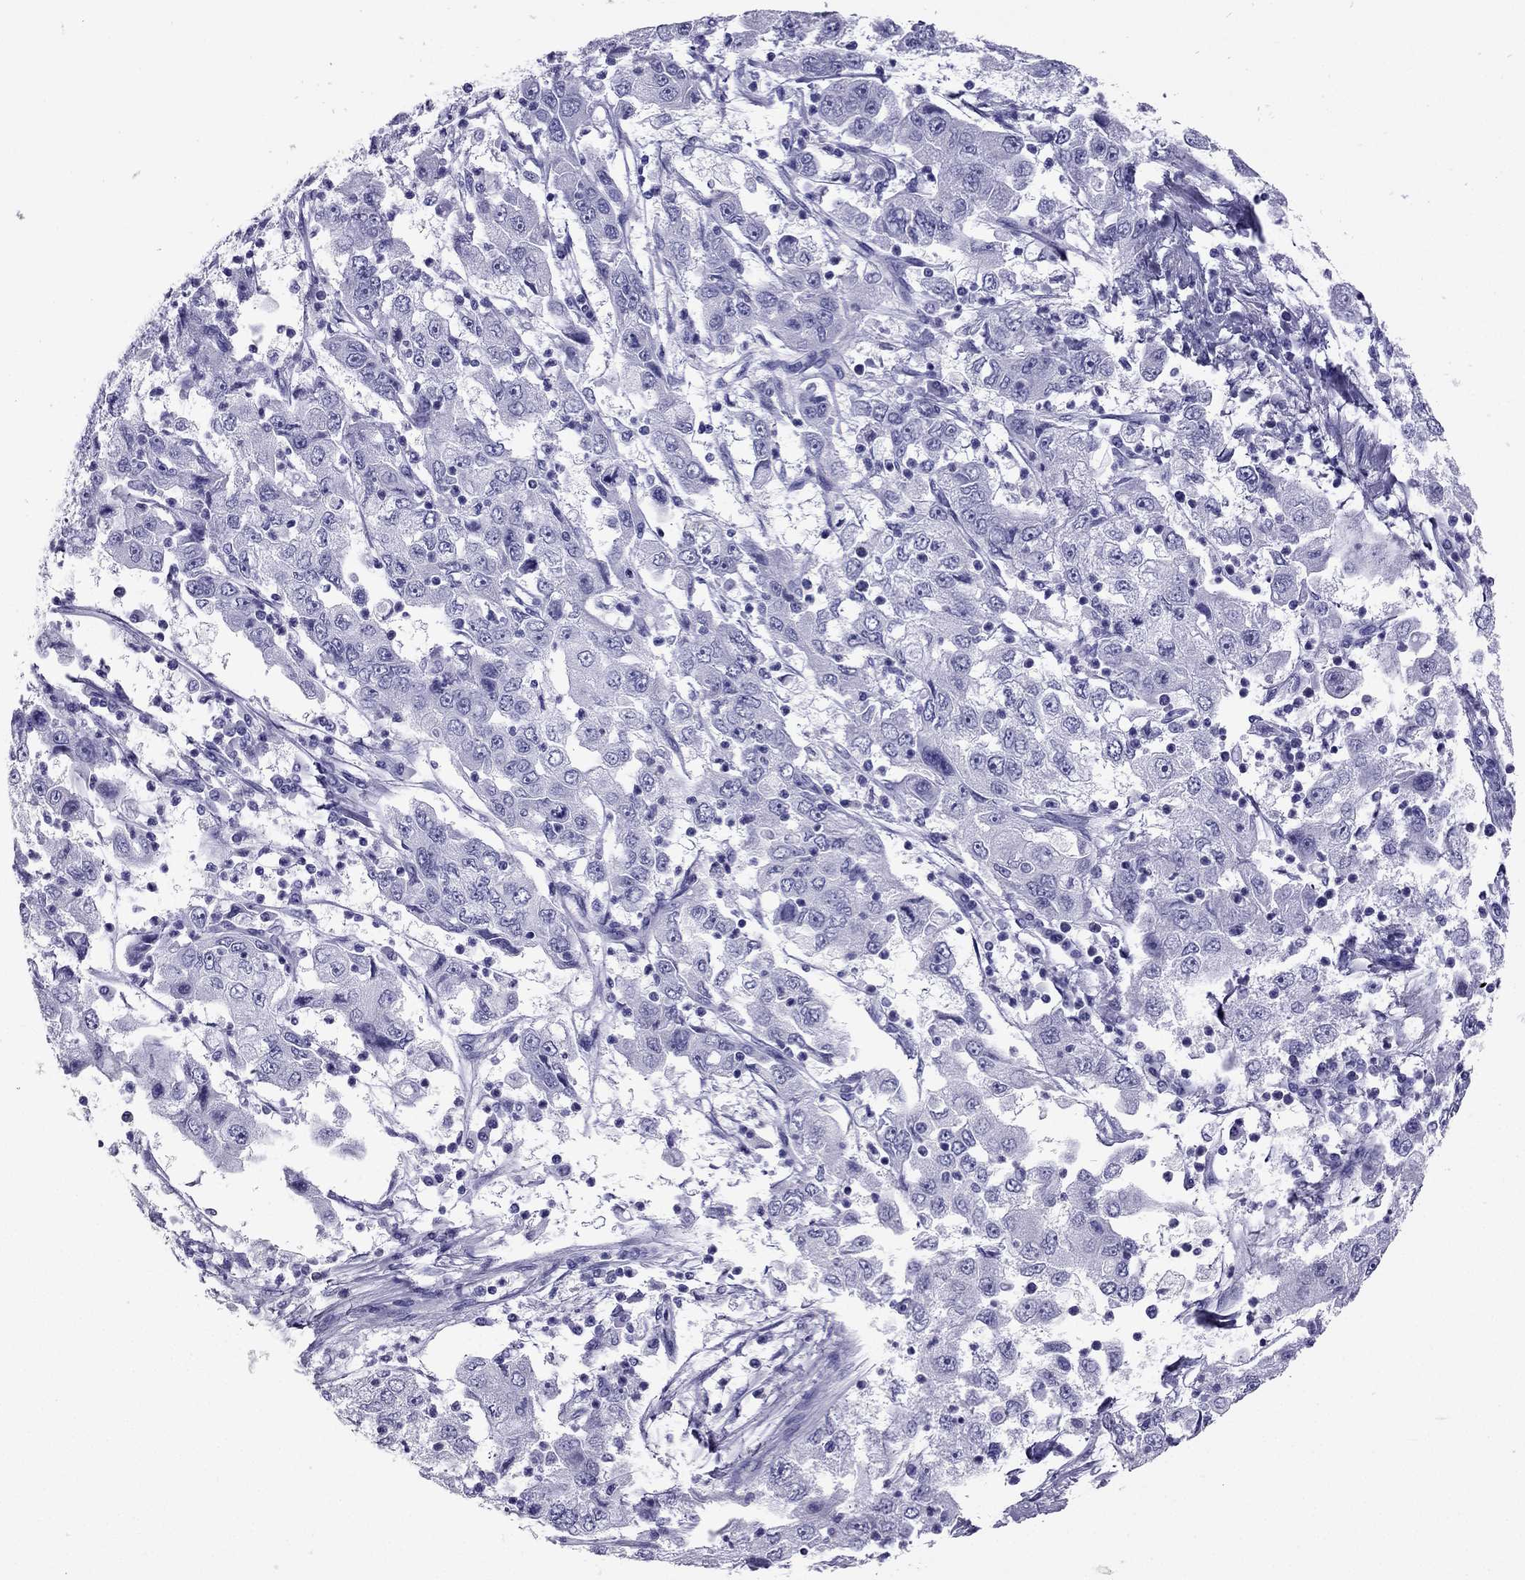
{"staining": {"intensity": "negative", "quantity": "none", "location": "none"}, "tissue": "cervical cancer", "cell_type": "Tumor cells", "image_type": "cancer", "snomed": [{"axis": "morphology", "description": "Squamous cell carcinoma, NOS"}, {"axis": "topography", "description": "Cervix"}], "caption": "Cervical cancer (squamous cell carcinoma) was stained to show a protein in brown. There is no significant staining in tumor cells. (Stains: DAB immunohistochemistry with hematoxylin counter stain, Microscopy: brightfield microscopy at high magnification).", "gene": "PDE6A", "patient": {"sex": "female", "age": 36}}